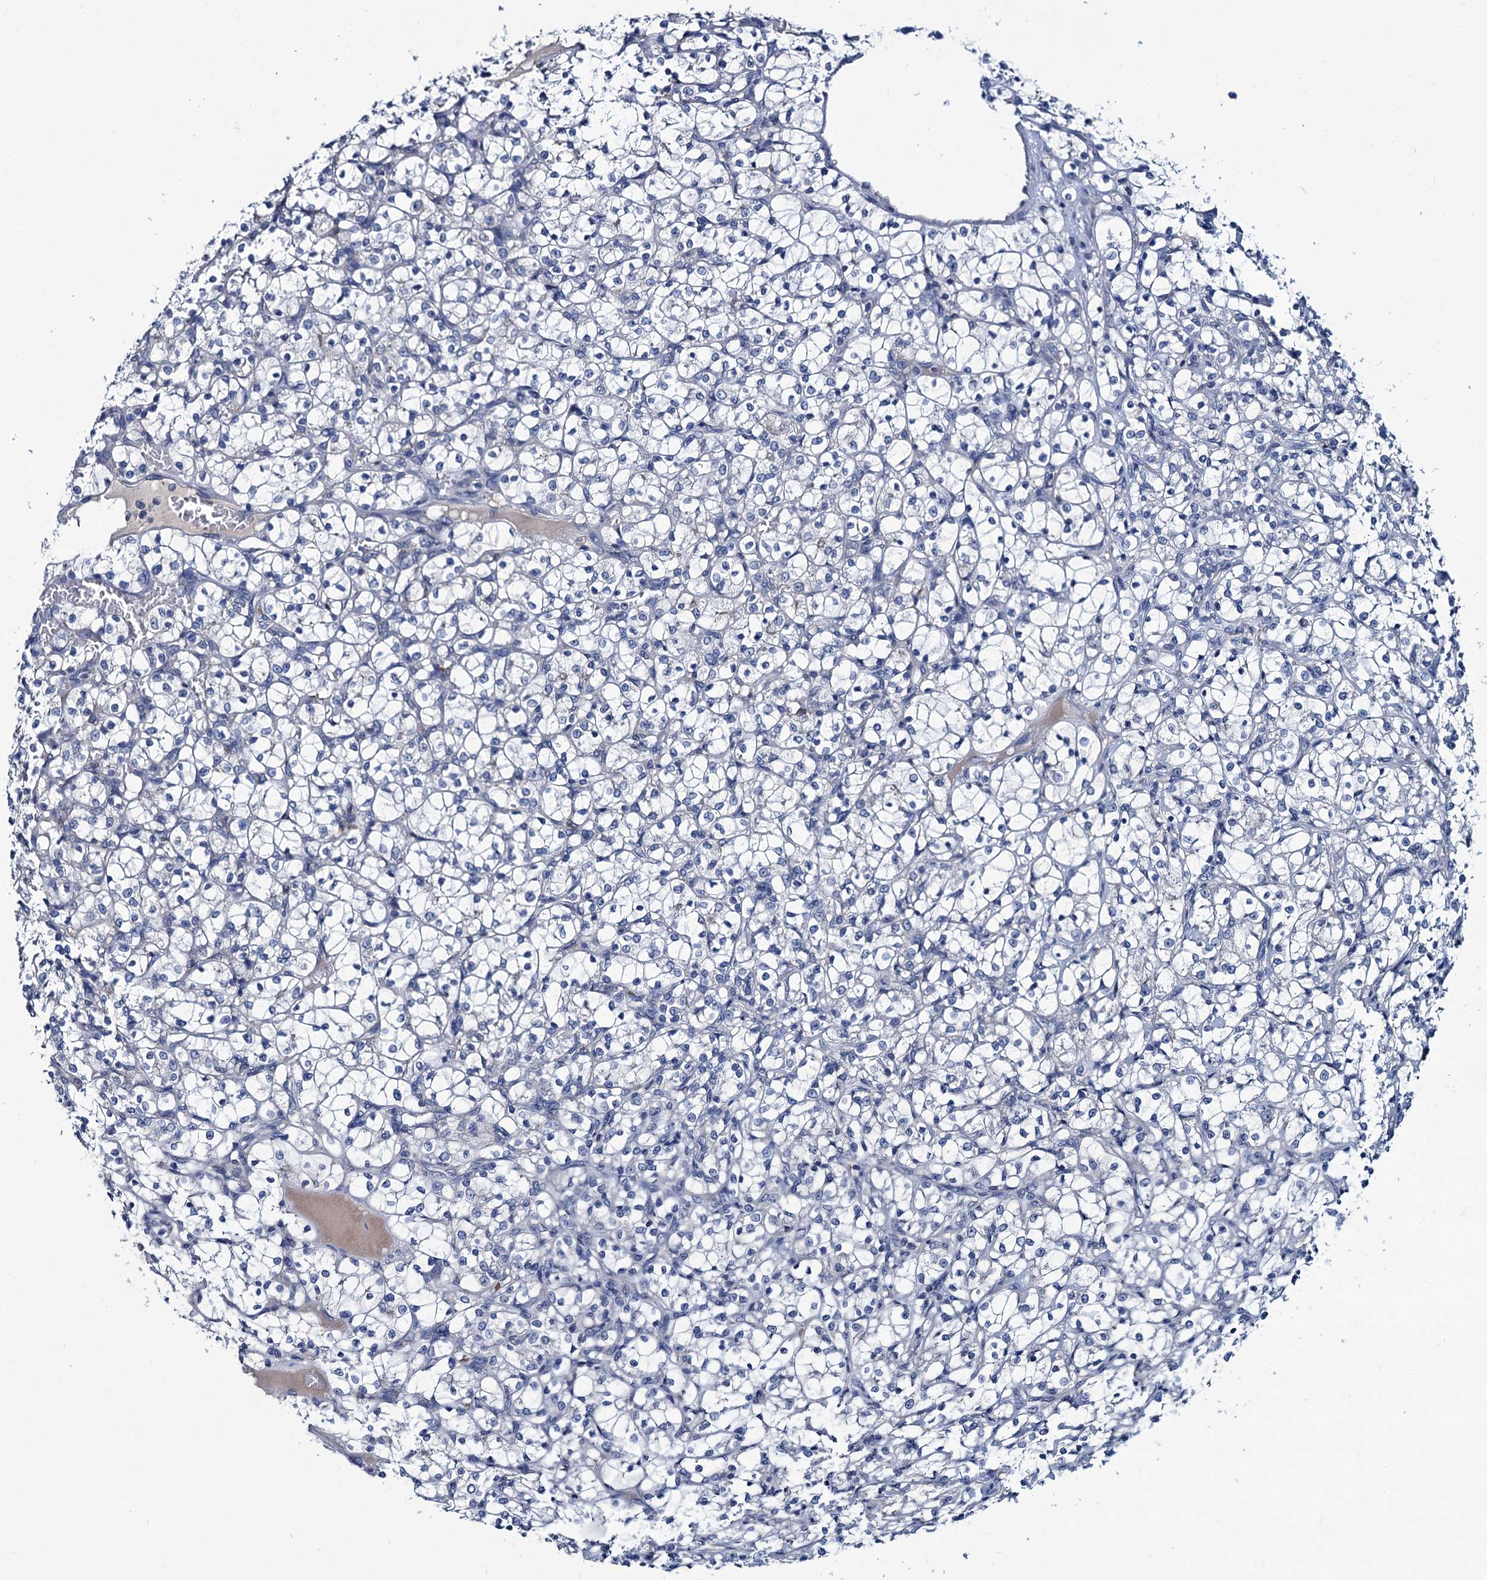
{"staining": {"intensity": "negative", "quantity": "none", "location": "none"}, "tissue": "renal cancer", "cell_type": "Tumor cells", "image_type": "cancer", "snomed": [{"axis": "morphology", "description": "Adenocarcinoma, NOS"}, {"axis": "topography", "description": "Kidney"}], "caption": "The micrograph exhibits no significant positivity in tumor cells of renal cancer.", "gene": "RTKN2", "patient": {"sex": "female", "age": 69}}